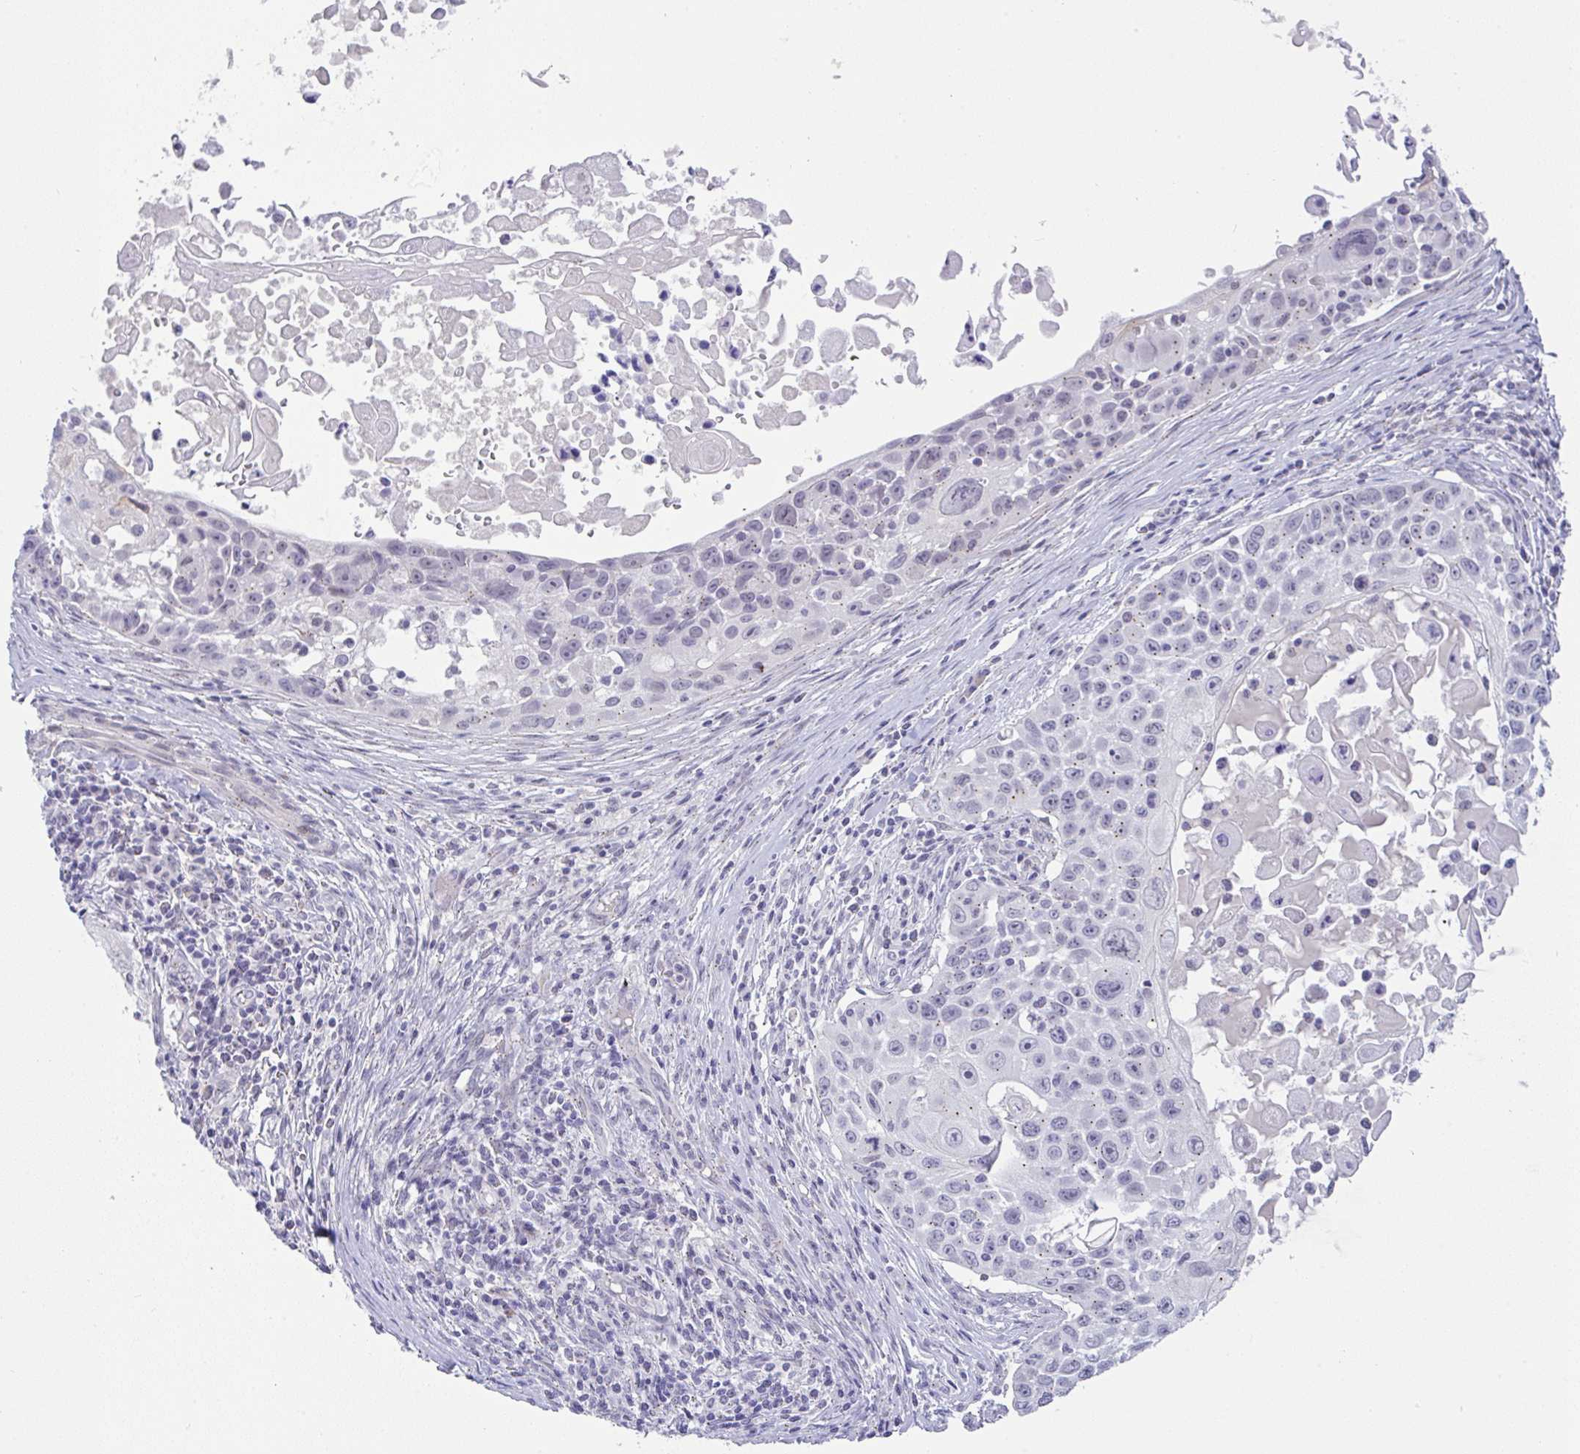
{"staining": {"intensity": "negative", "quantity": "none", "location": "none"}, "tissue": "skin cancer", "cell_type": "Tumor cells", "image_type": "cancer", "snomed": [{"axis": "morphology", "description": "Squamous cell carcinoma, NOS"}, {"axis": "topography", "description": "Skin"}], "caption": "This image is of squamous cell carcinoma (skin) stained with immunohistochemistry (IHC) to label a protein in brown with the nuclei are counter-stained blue. There is no expression in tumor cells.", "gene": "FAM177A1", "patient": {"sex": "male", "age": 24}}